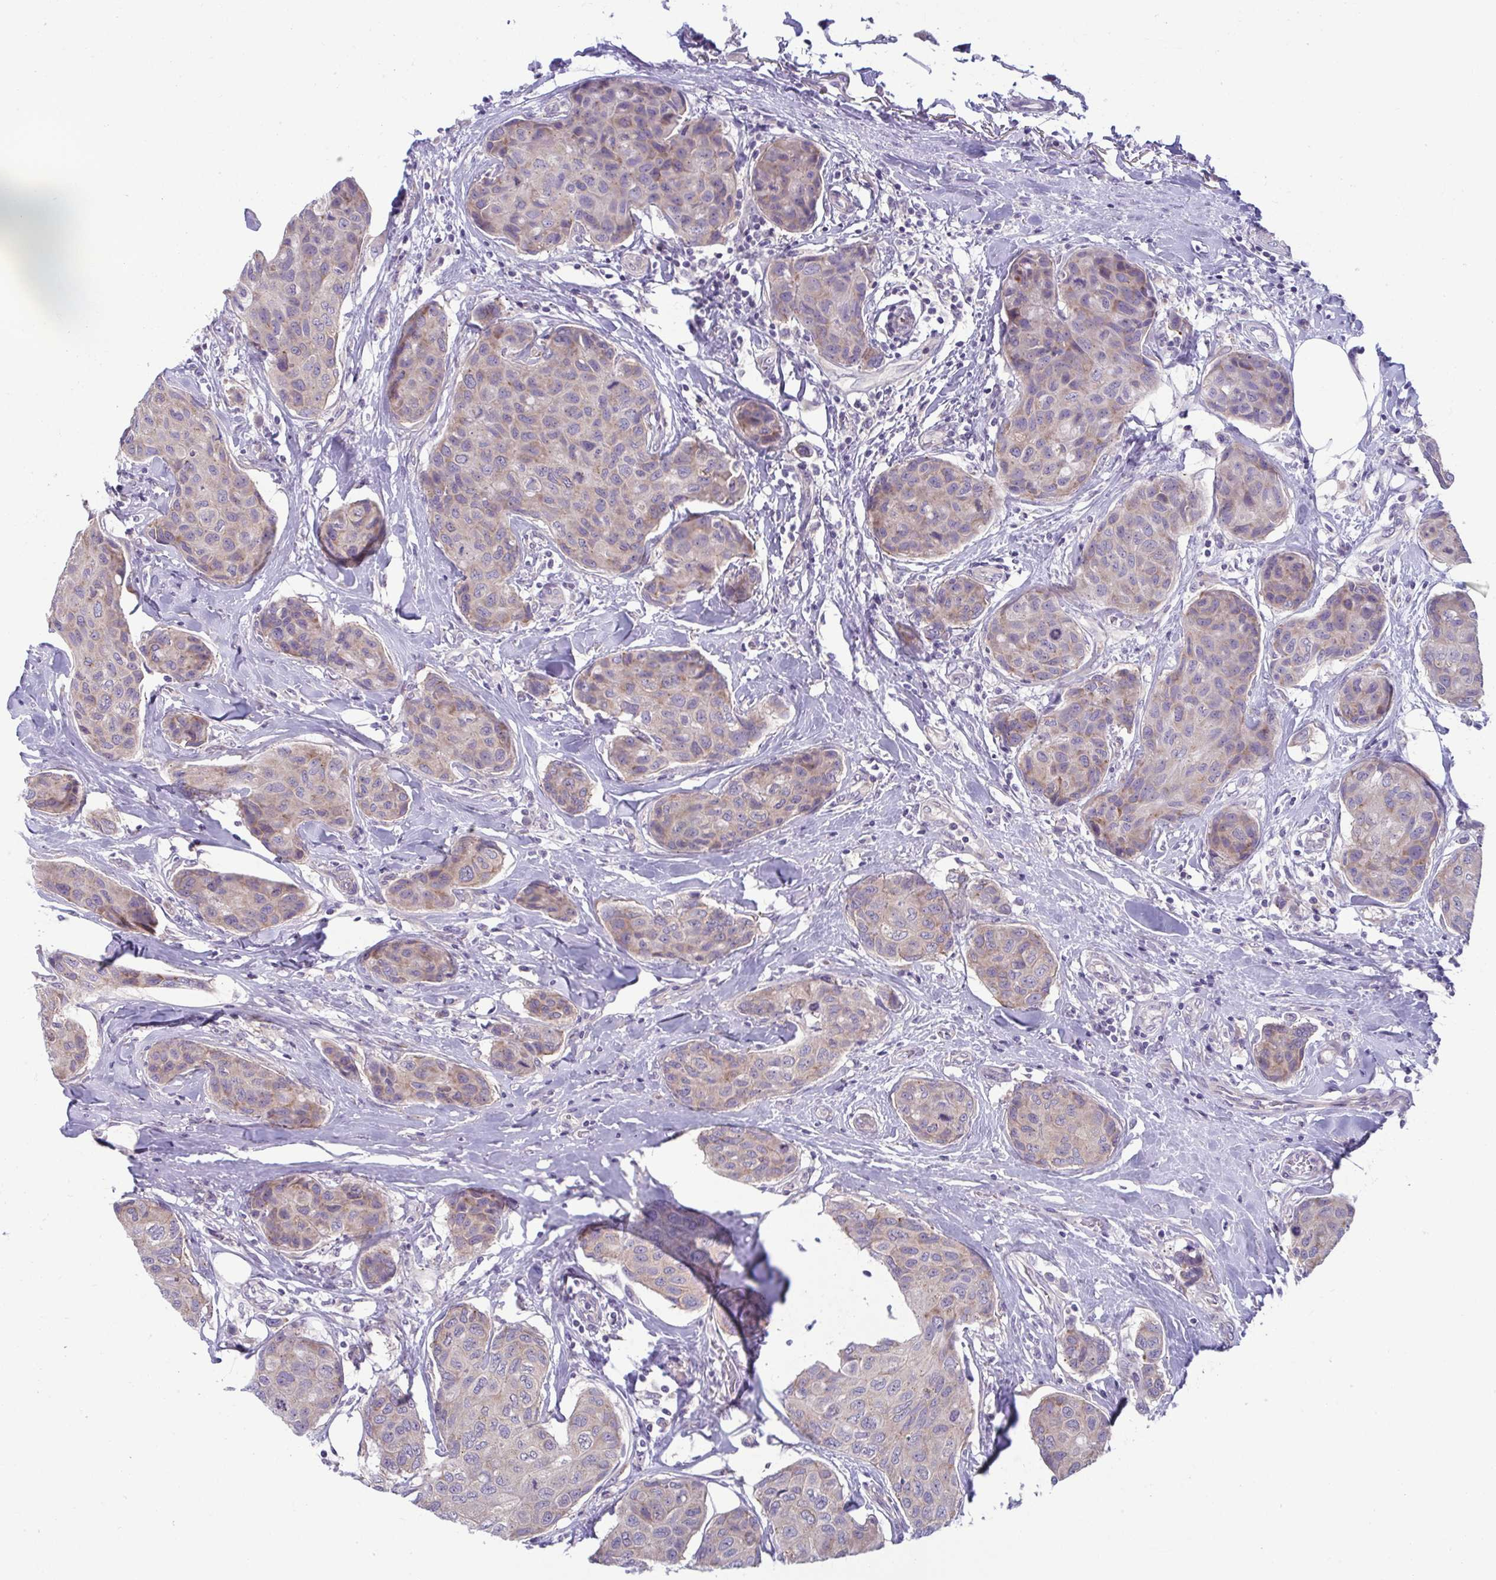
{"staining": {"intensity": "weak", "quantity": "<25%", "location": "cytoplasmic/membranous"}, "tissue": "breast cancer", "cell_type": "Tumor cells", "image_type": "cancer", "snomed": [{"axis": "morphology", "description": "Duct carcinoma"}, {"axis": "topography", "description": "Breast"}], "caption": "This is a micrograph of immunohistochemistry staining of breast cancer (intraductal carcinoma), which shows no positivity in tumor cells. (Brightfield microscopy of DAB (3,3'-diaminobenzidine) IHC at high magnification).", "gene": "TMEM108", "patient": {"sex": "female", "age": 80}}